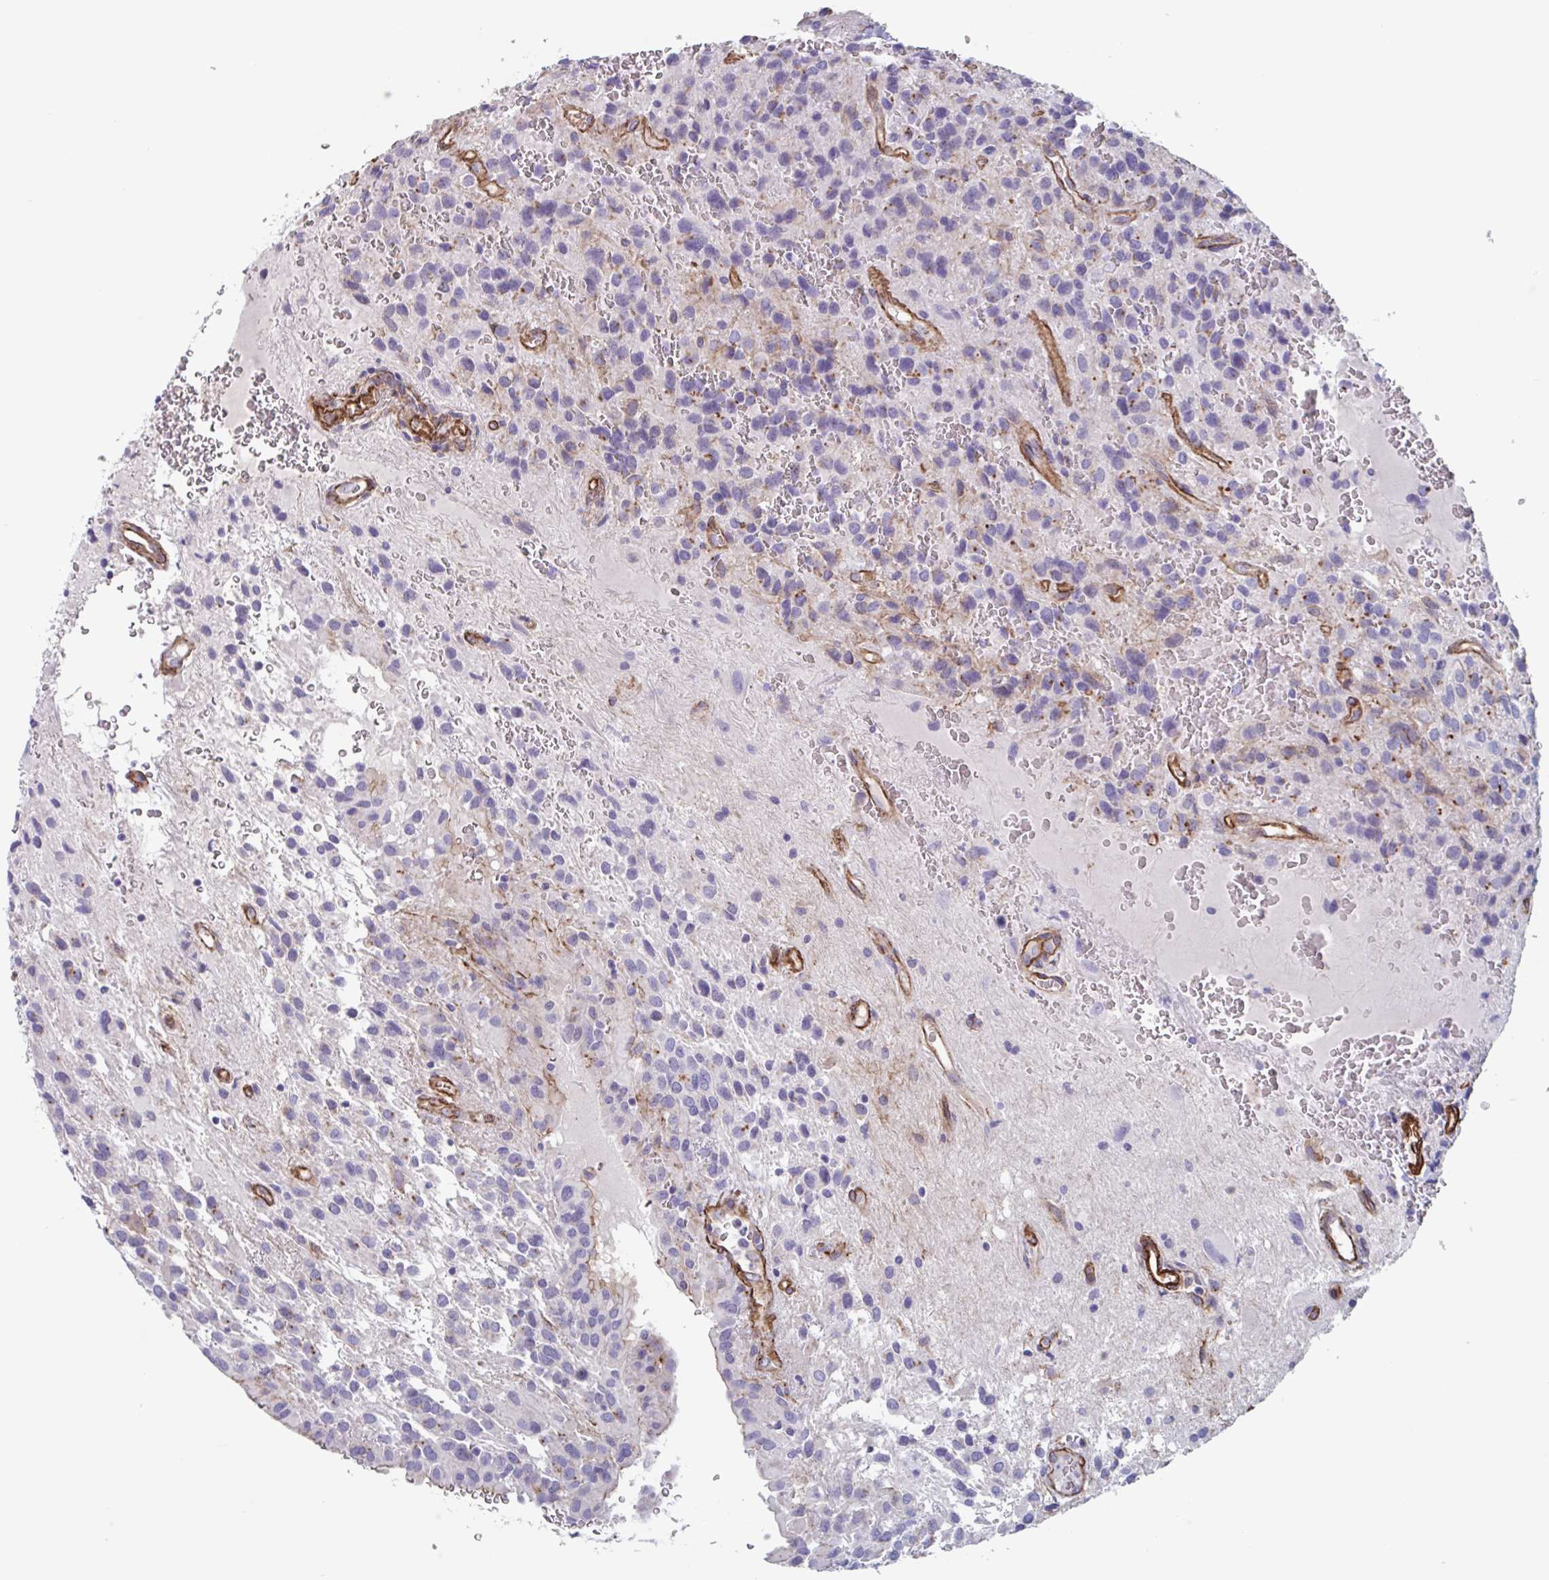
{"staining": {"intensity": "negative", "quantity": "none", "location": "none"}, "tissue": "glioma", "cell_type": "Tumor cells", "image_type": "cancer", "snomed": [{"axis": "morphology", "description": "Glioma, malignant, Low grade"}, {"axis": "topography", "description": "Brain"}], "caption": "DAB immunohistochemical staining of human glioma shows no significant positivity in tumor cells.", "gene": "CITED4", "patient": {"sex": "male", "age": 56}}